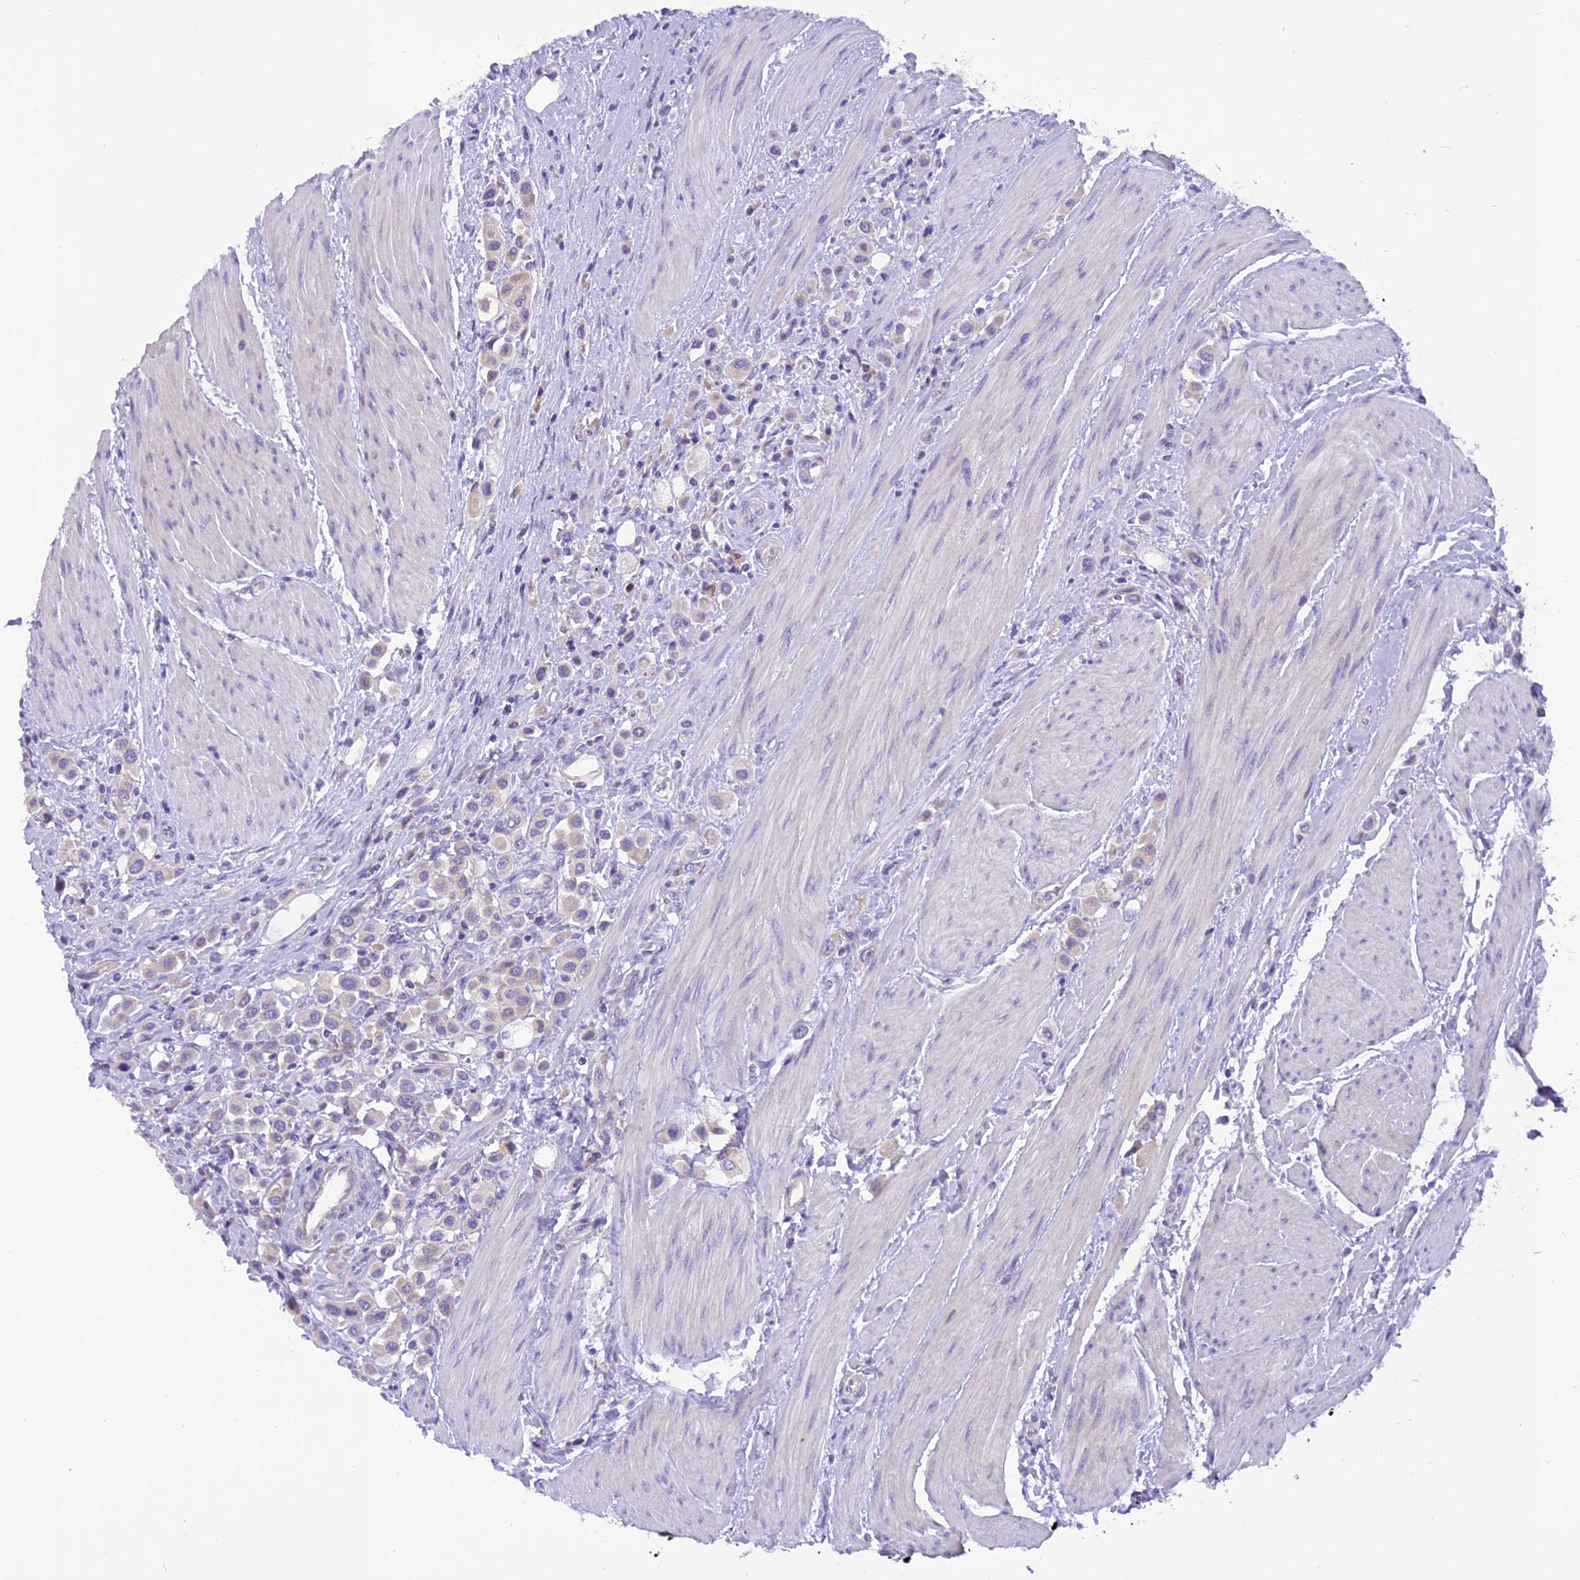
{"staining": {"intensity": "negative", "quantity": "none", "location": "none"}, "tissue": "urothelial cancer", "cell_type": "Tumor cells", "image_type": "cancer", "snomed": [{"axis": "morphology", "description": "Urothelial carcinoma, High grade"}, {"axis": "topography", "description": "Urinary bladder"}], "caption": "This is an IHC image of human urothelial carcinoma (high-grade). There is no positivity in tumor cells.", "gene": "TRIM3", "patient": {"sex": "male", "age": 50}}